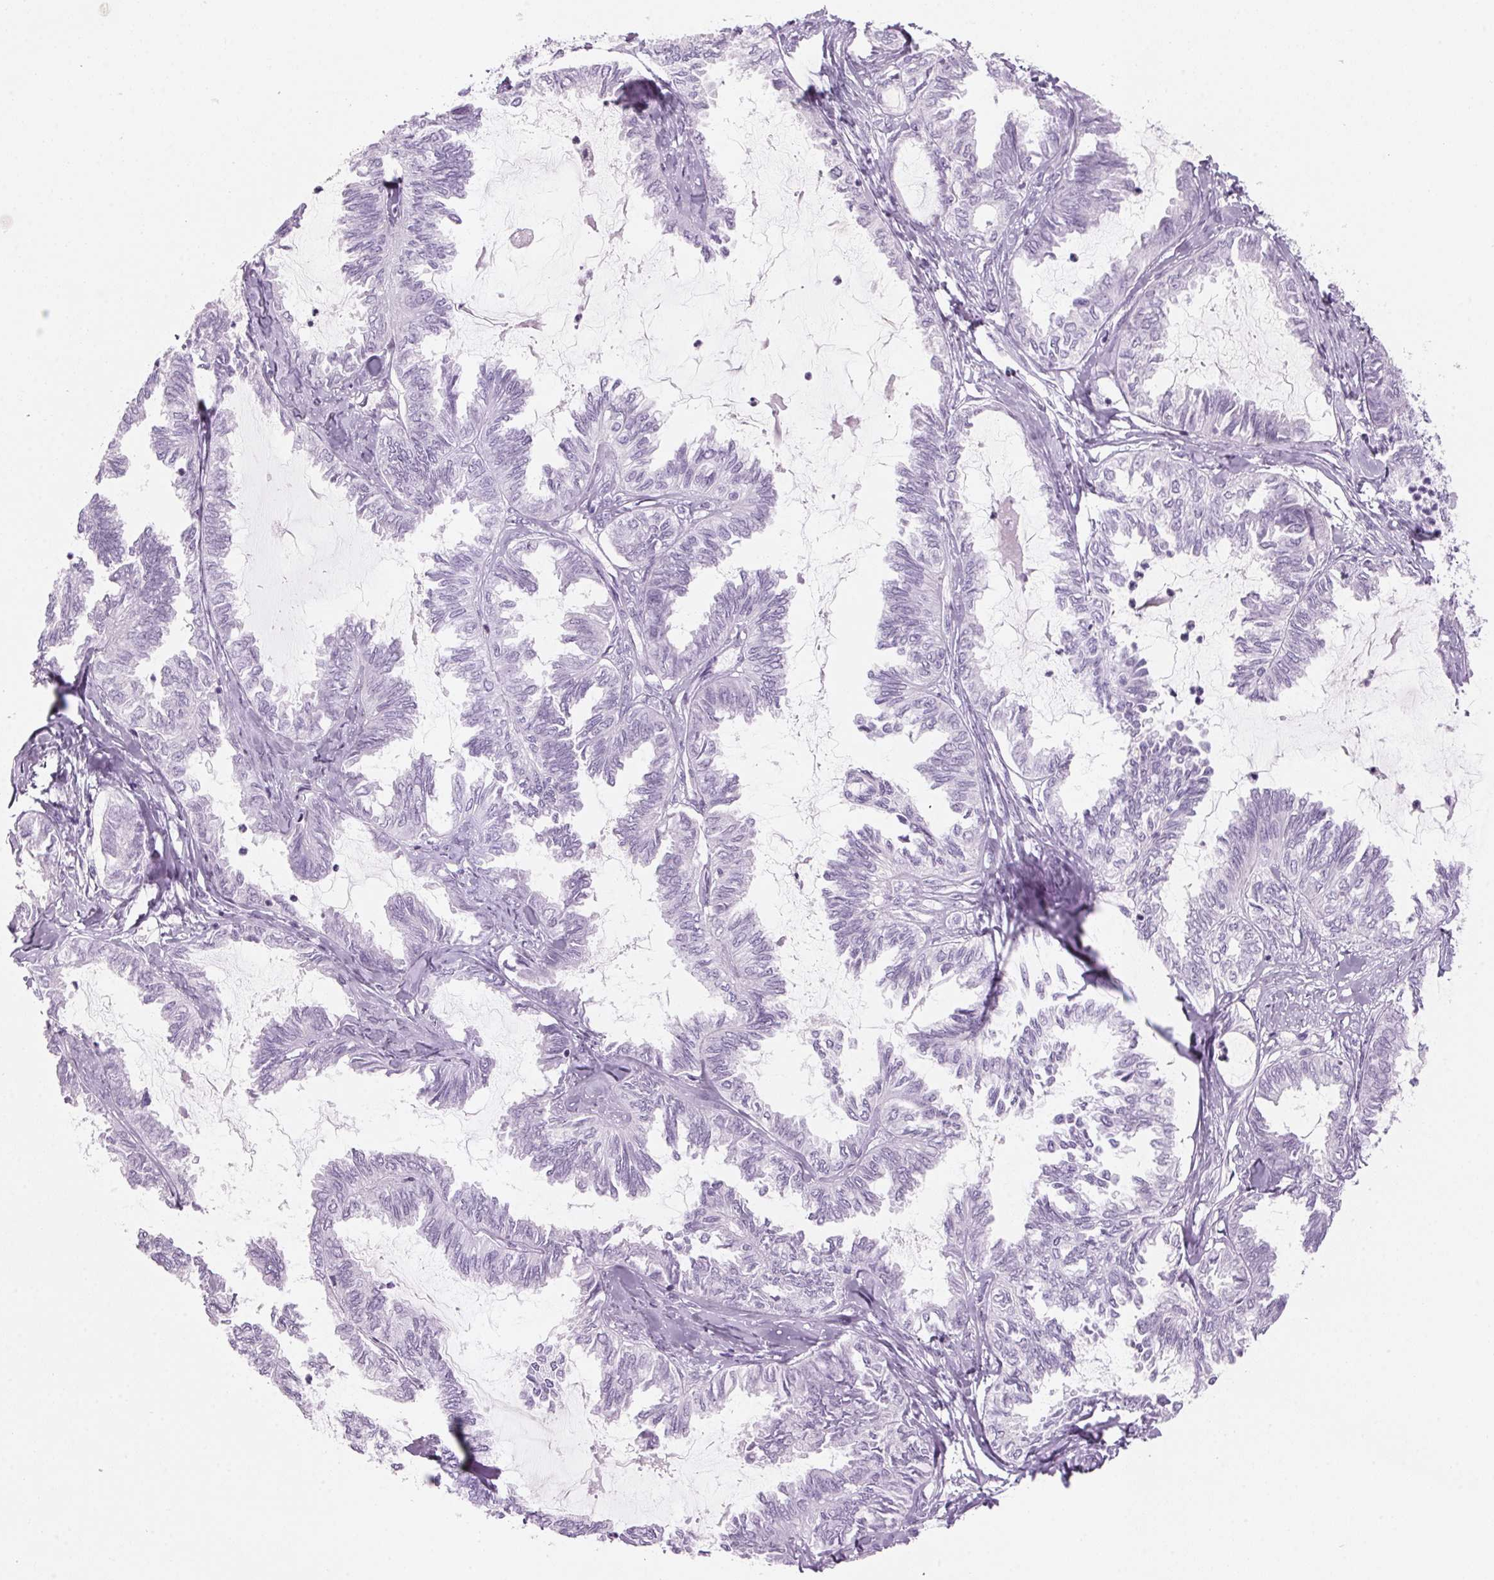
{"staining": {"intensity": "negative", "quantity": "none", "location": "none"}, "tissue": "ovarian cancer", "cell_type": "Tumor cells", "image_type": "cancer", "snomed": [{"axis": "morphology", "description": "Carcinoma, endometroid"}, {"axis": "topography", "description": "Ovary"}], "caption": "Micrograph shows no significant protein positivity in tumor cells of ovarian endometroid carcinoma.", "gene": "ADAM20", "patient": {"sex": "female", "age": 70}}